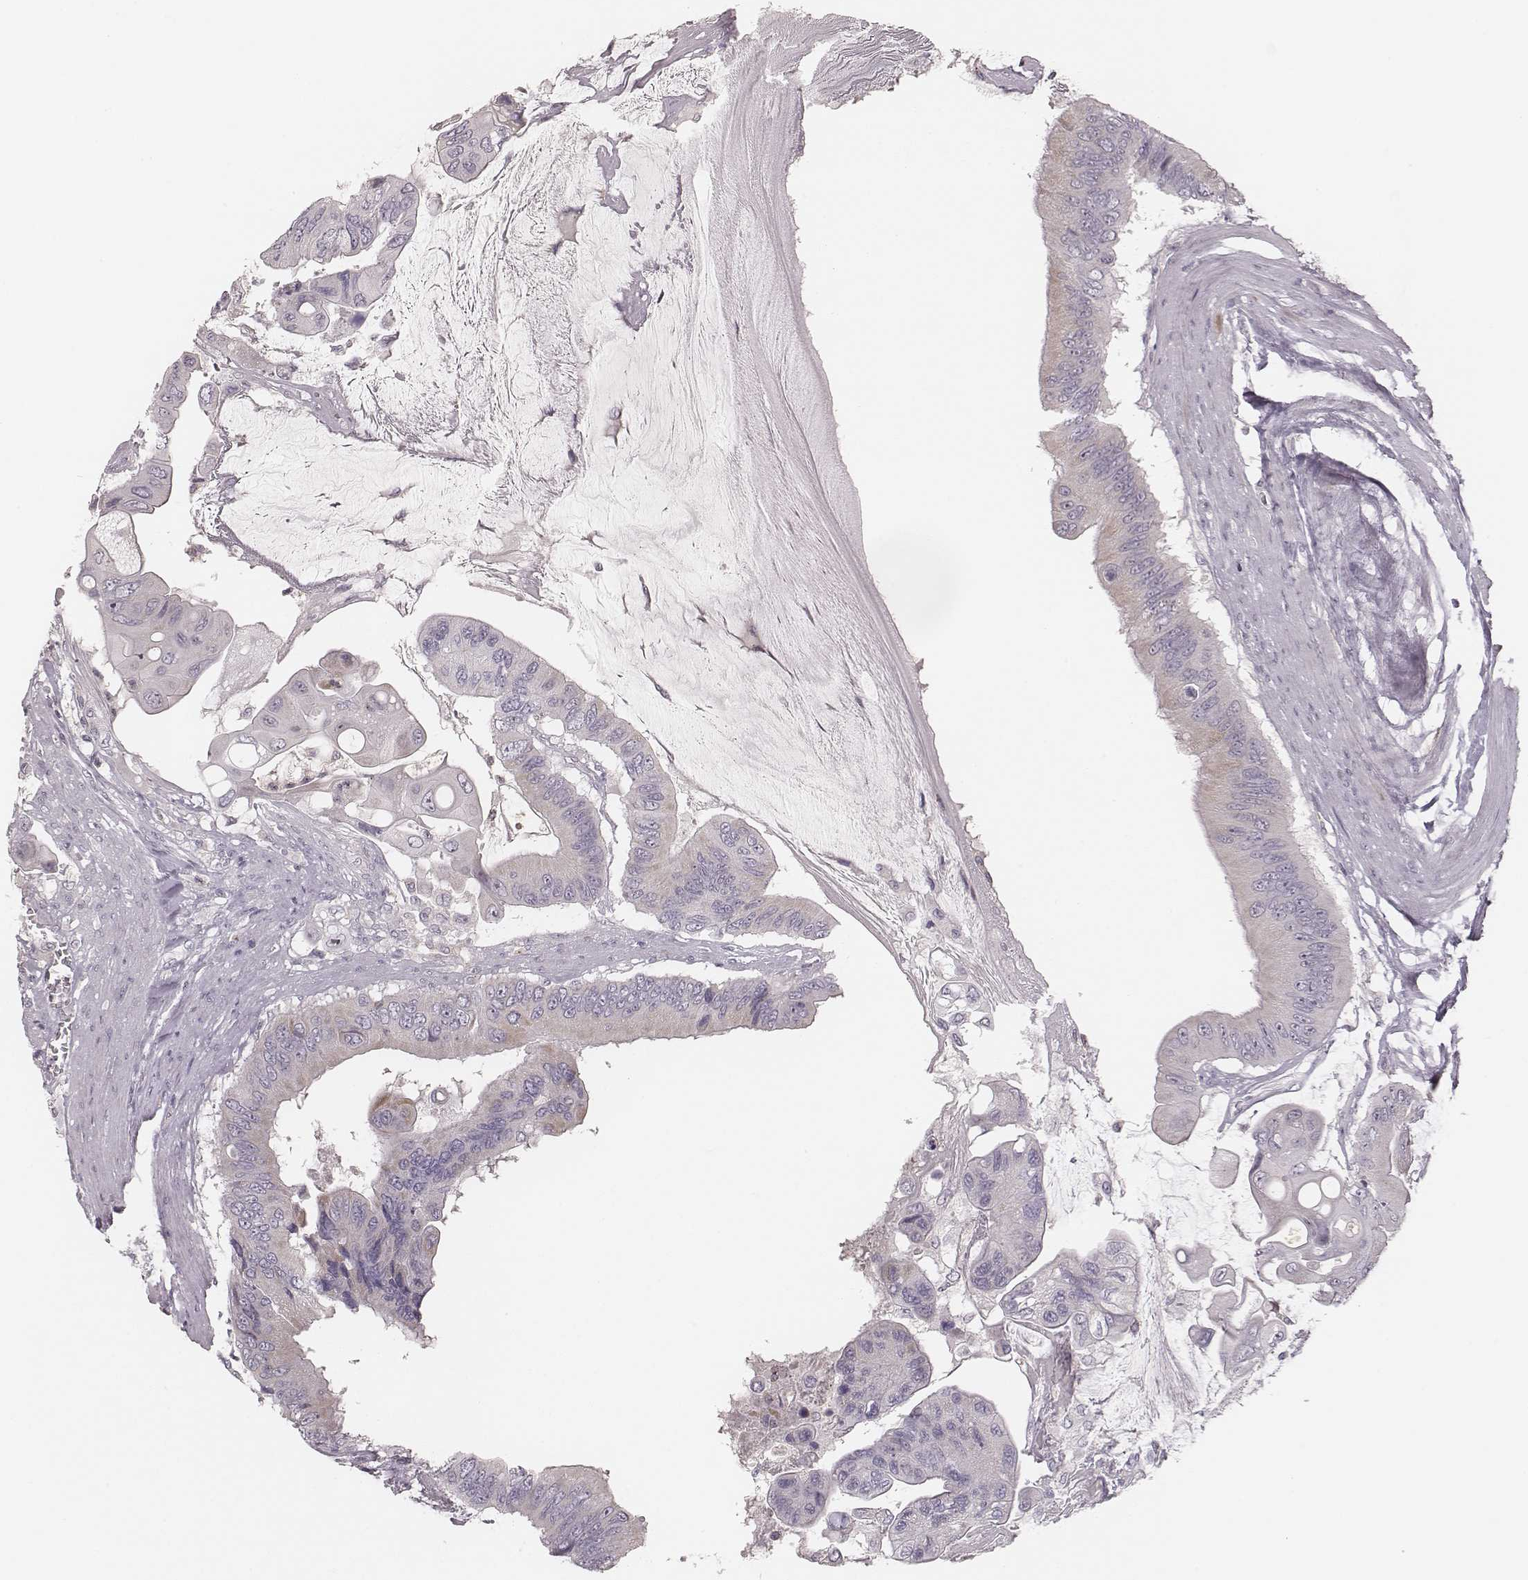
{"staining": {"intensity": "negative", "quantity": "none", "location": "none"}, "tissue": "colorectal cancer", "cell_type": "Tumor cells", "image_type": "cancer", "snomed": [{"axis": "morphology", "description": "Adenocarcinoma, NOS"}, {"axis": "topography", "description": "Rectum"}], "caption": "Adenocarcinoma (colorectal) stained for a protein using IHC displays no expression tumor cells.", "gene": "MSX1", "patient": {"sex": "male", "age": 63}}